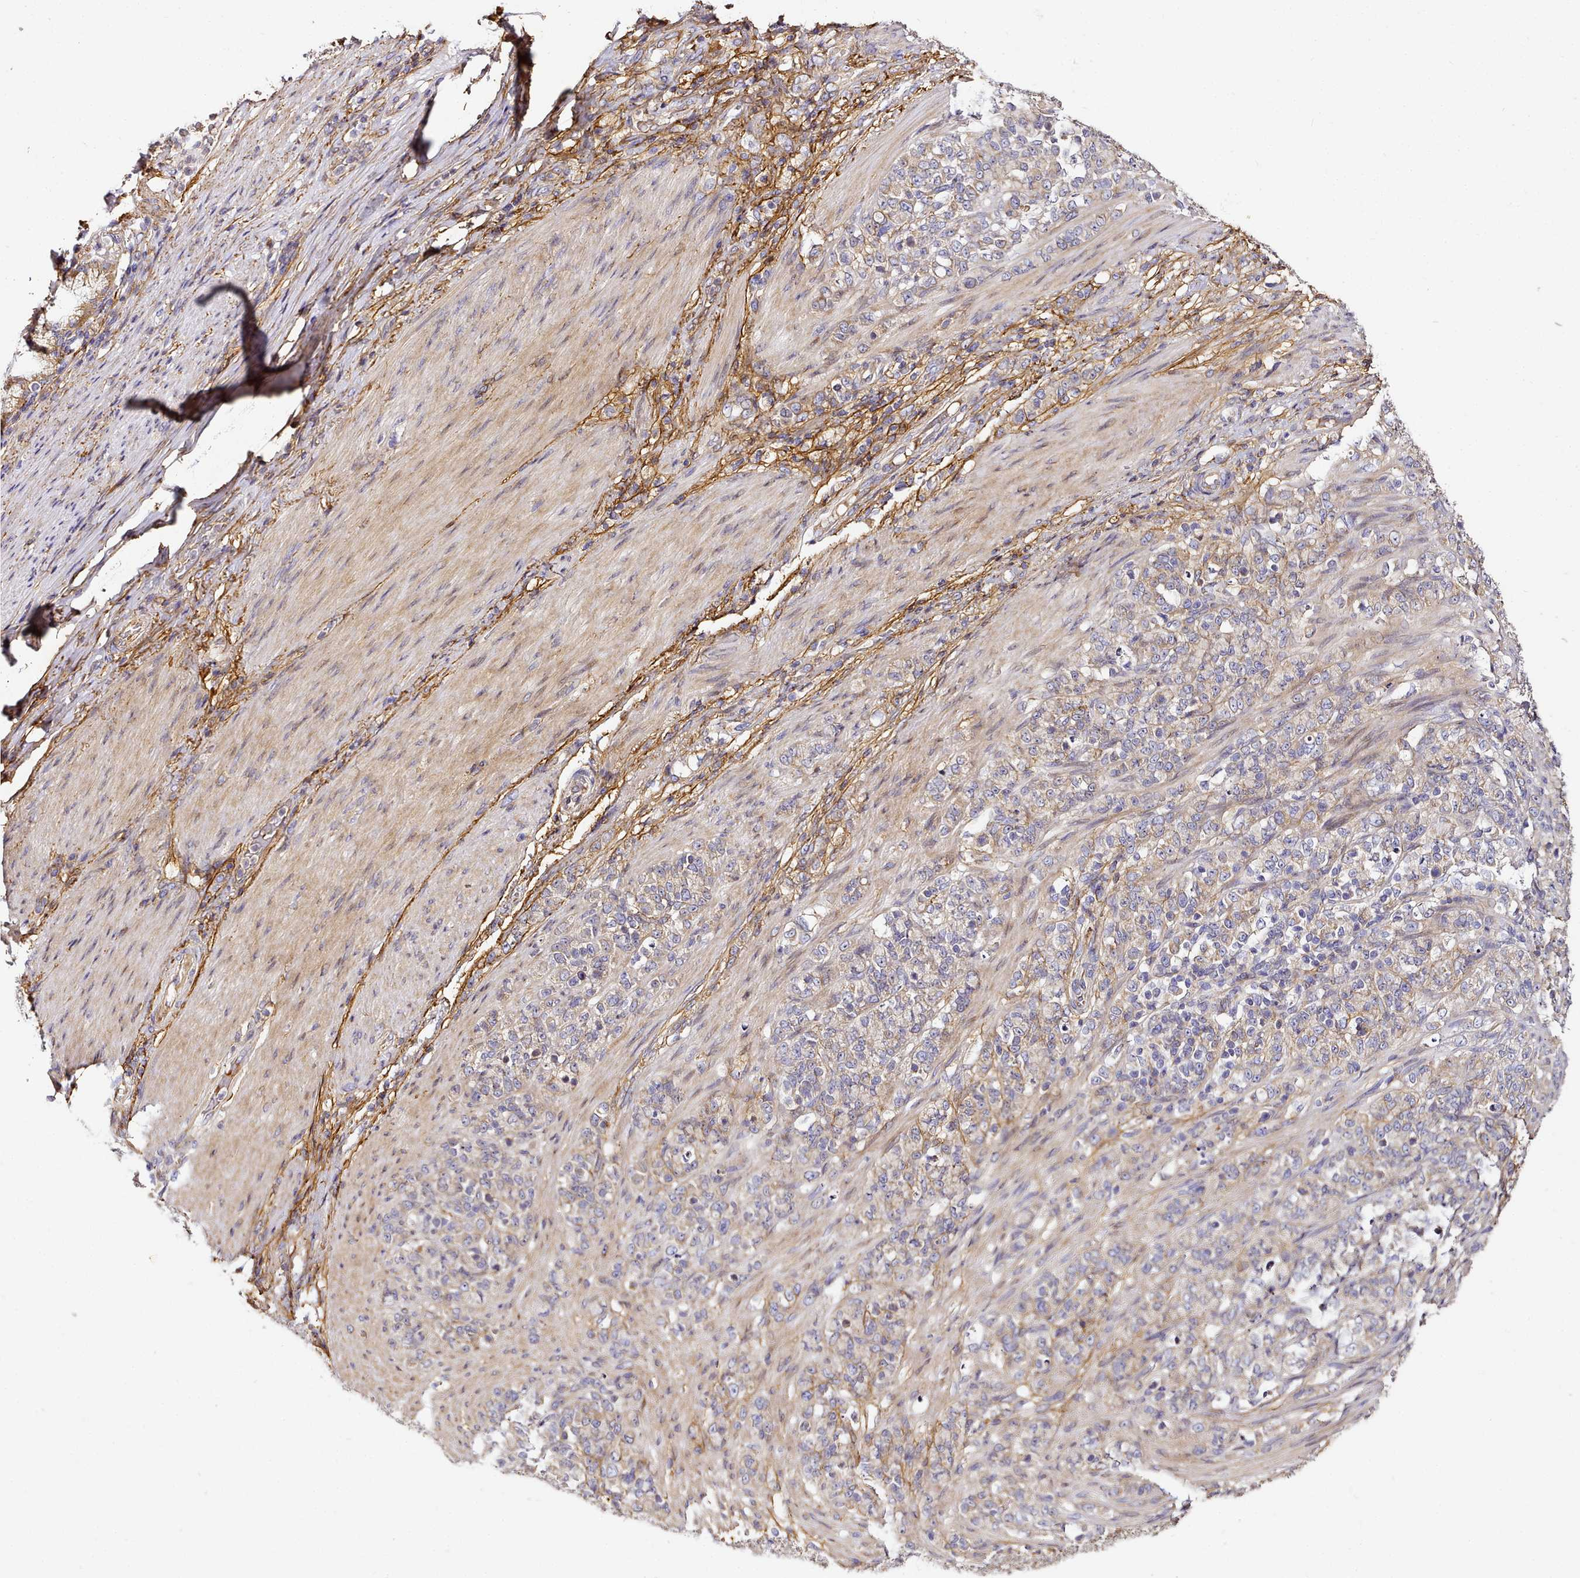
{"staining": {"intensity": "weak", "quantity": "<25%", "location": "cytoplasmic/membranous"}, "tissue": "stomach cancer", "cell_type": "Tumor cells", "image_type": "cancer", "snomed": [{"axis": "morphology", "description": "Adenocarcinoma, NOS"}, {"axis": "topography", "description": "Stomach"}], "caption": "IHC of adenocarcinoma (stomach) displays no positivity in tumor cells. (DAB (3,3'-diaminobenzidine) IHC, high magnification).", "gene": "NBPF1", "patient": {"sex": "female", "age": 79}}